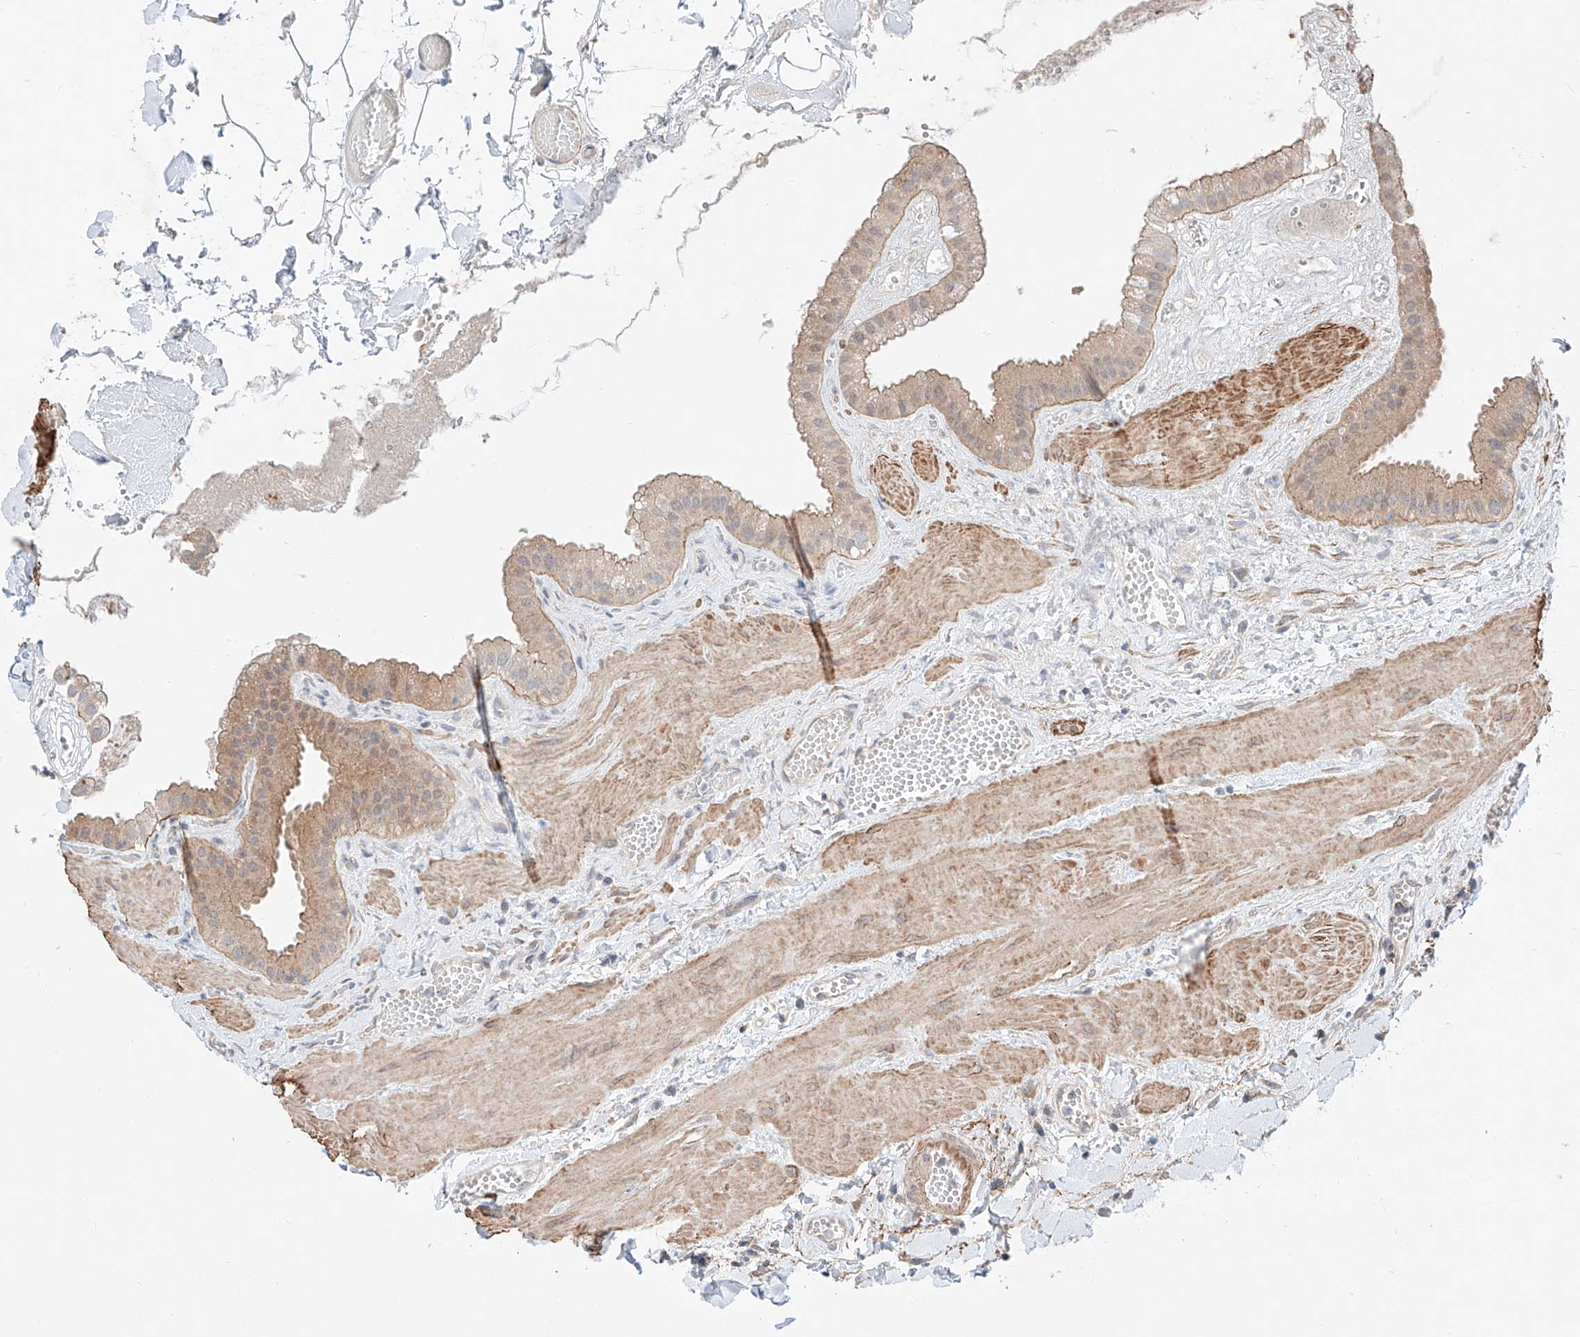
{"staining": {"intensity": "moderate", "quantity": ">75%", "location": "cytoplasmic/membranous"}, "tissue": "gallbladder", "cell_type": "Glandular cells", "image_type": "normal", "snomed": [{"axis": "morphology", "description": "Normal tissue, NOS"}, {"axis": "topography", "description": "Gallbladder"}], "caption": "Immunohistochemistry (IHC) micrograph of unremarkable gallbladder: gallbladder stained using IHC reveals medium levels of moderate protein expression localized specifically in the cytoplasmic/membranous of glandular cells, appearing as a cytoplasmic/membranous brown color.", "gene": "TSR2", "patient": {"sex": "male", "age": 55}}